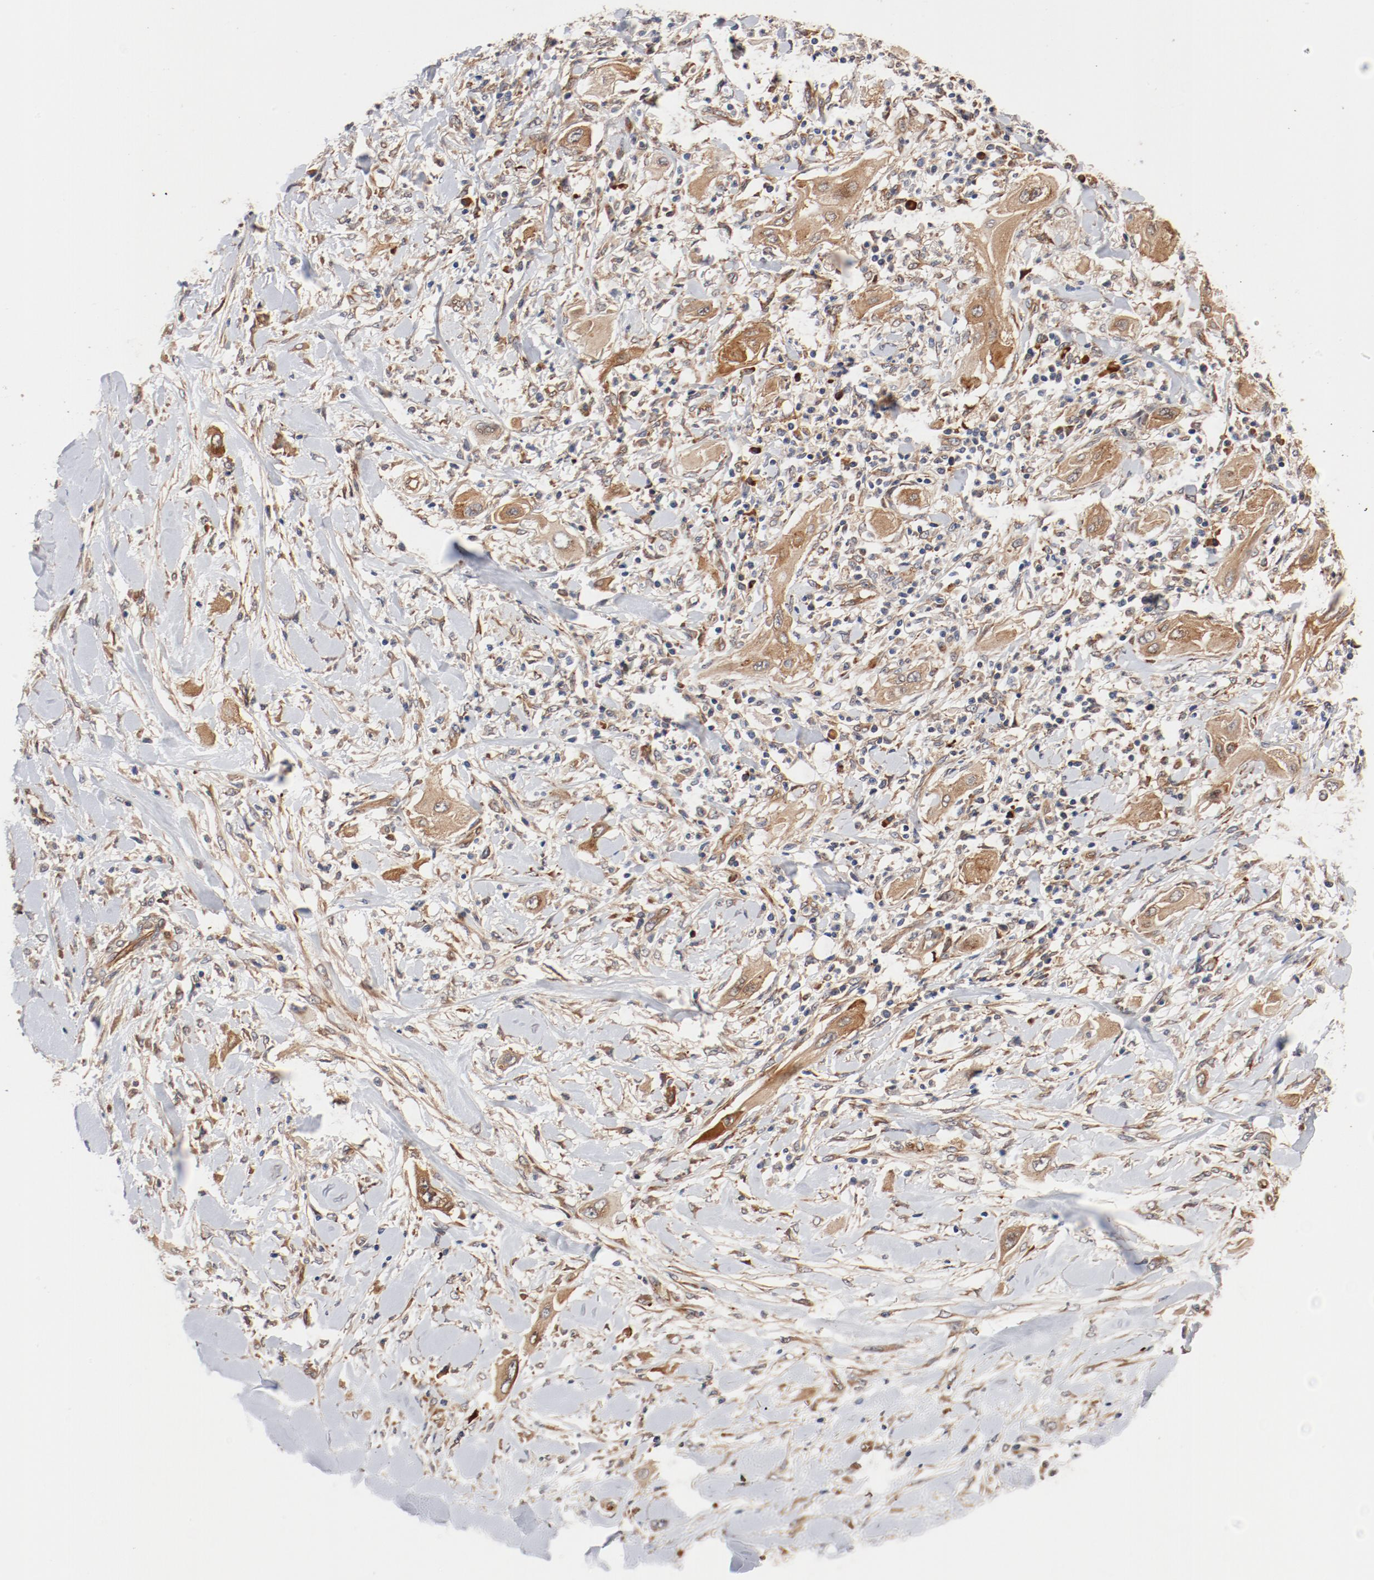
{"staining": {"intensity": "moderate", "quantity": ">75%", "location": "cytoplasmic/membranous"}, "tissue": "lung cancer", "cell_type": "Tumor cells", "image_type": "cancer", "snomed": [{"axis": "morphology", "description": "Squamous cell carcinoma, NOS"}, {"axis": "topography", "description": "Lung"}], "caption": "Immunohistochemical staining of lung cancer (squamous cell carcinoma) exhibits medium levels of moderate cytoplasmic/membranous expression in approximately >75% of tumor cells.", "gene": "PITPNM2", "patient": {"sex": "female", "age": 47}}